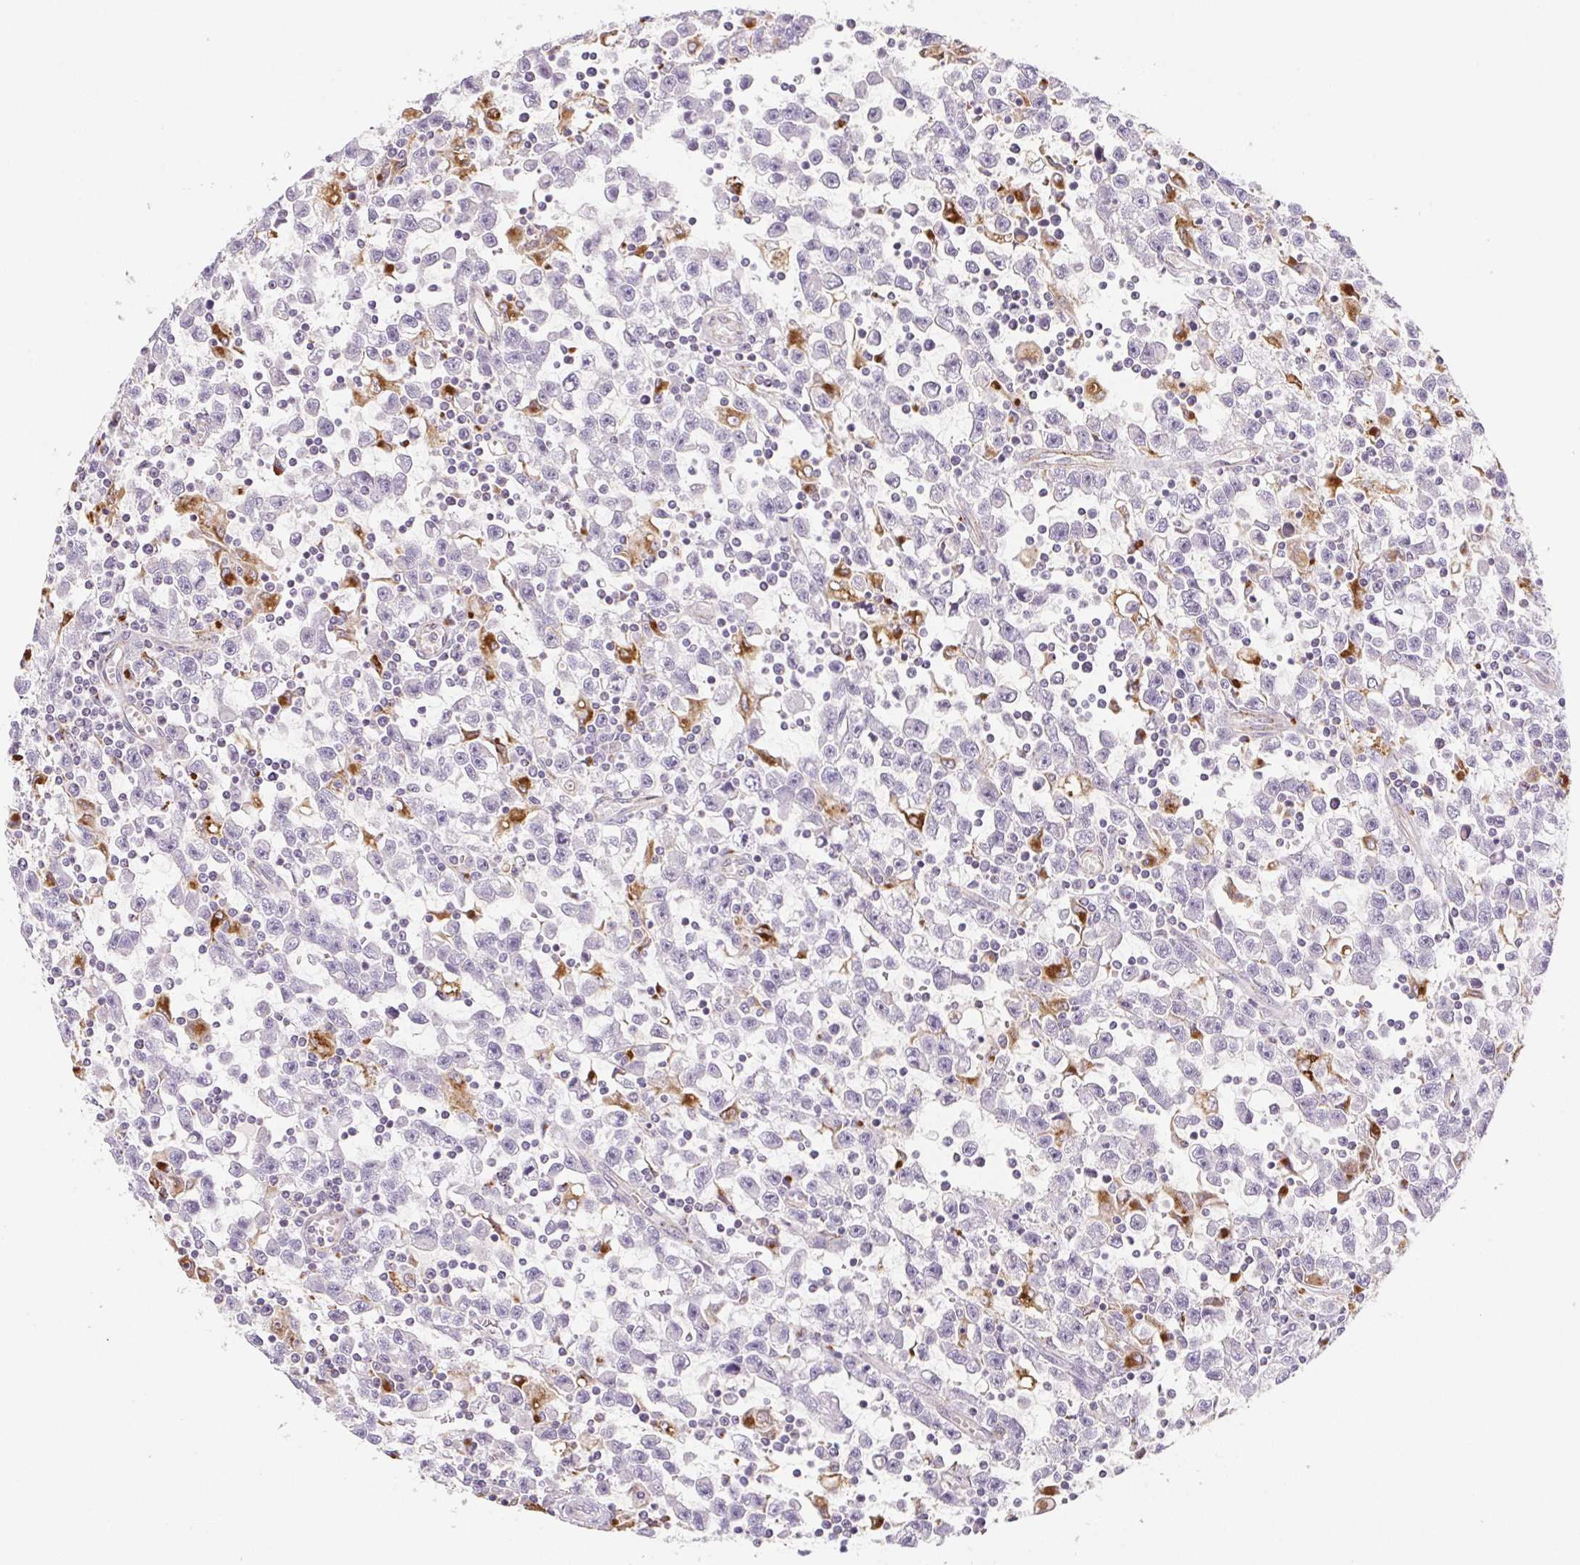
{"staining": {"intensity": "negative", "quantity": "none", "location": "none"}, "tissue": "testis cancer", "cell_type": "Tumor cells", "image_type": "cancer", "snomed": [{"axis": "morphology", "description": "Seminoma, NOS"}, {"axis": "topography", "description": "Testis"}], "caption": "The immunohistochemistry (IHC) image has no significant expression in tumor cells of testis seminoma tissue. (DAB immunohistochemistry, high magnification).", "gene": "LIPA", "patient": {"sex": "male", "age": 31}}